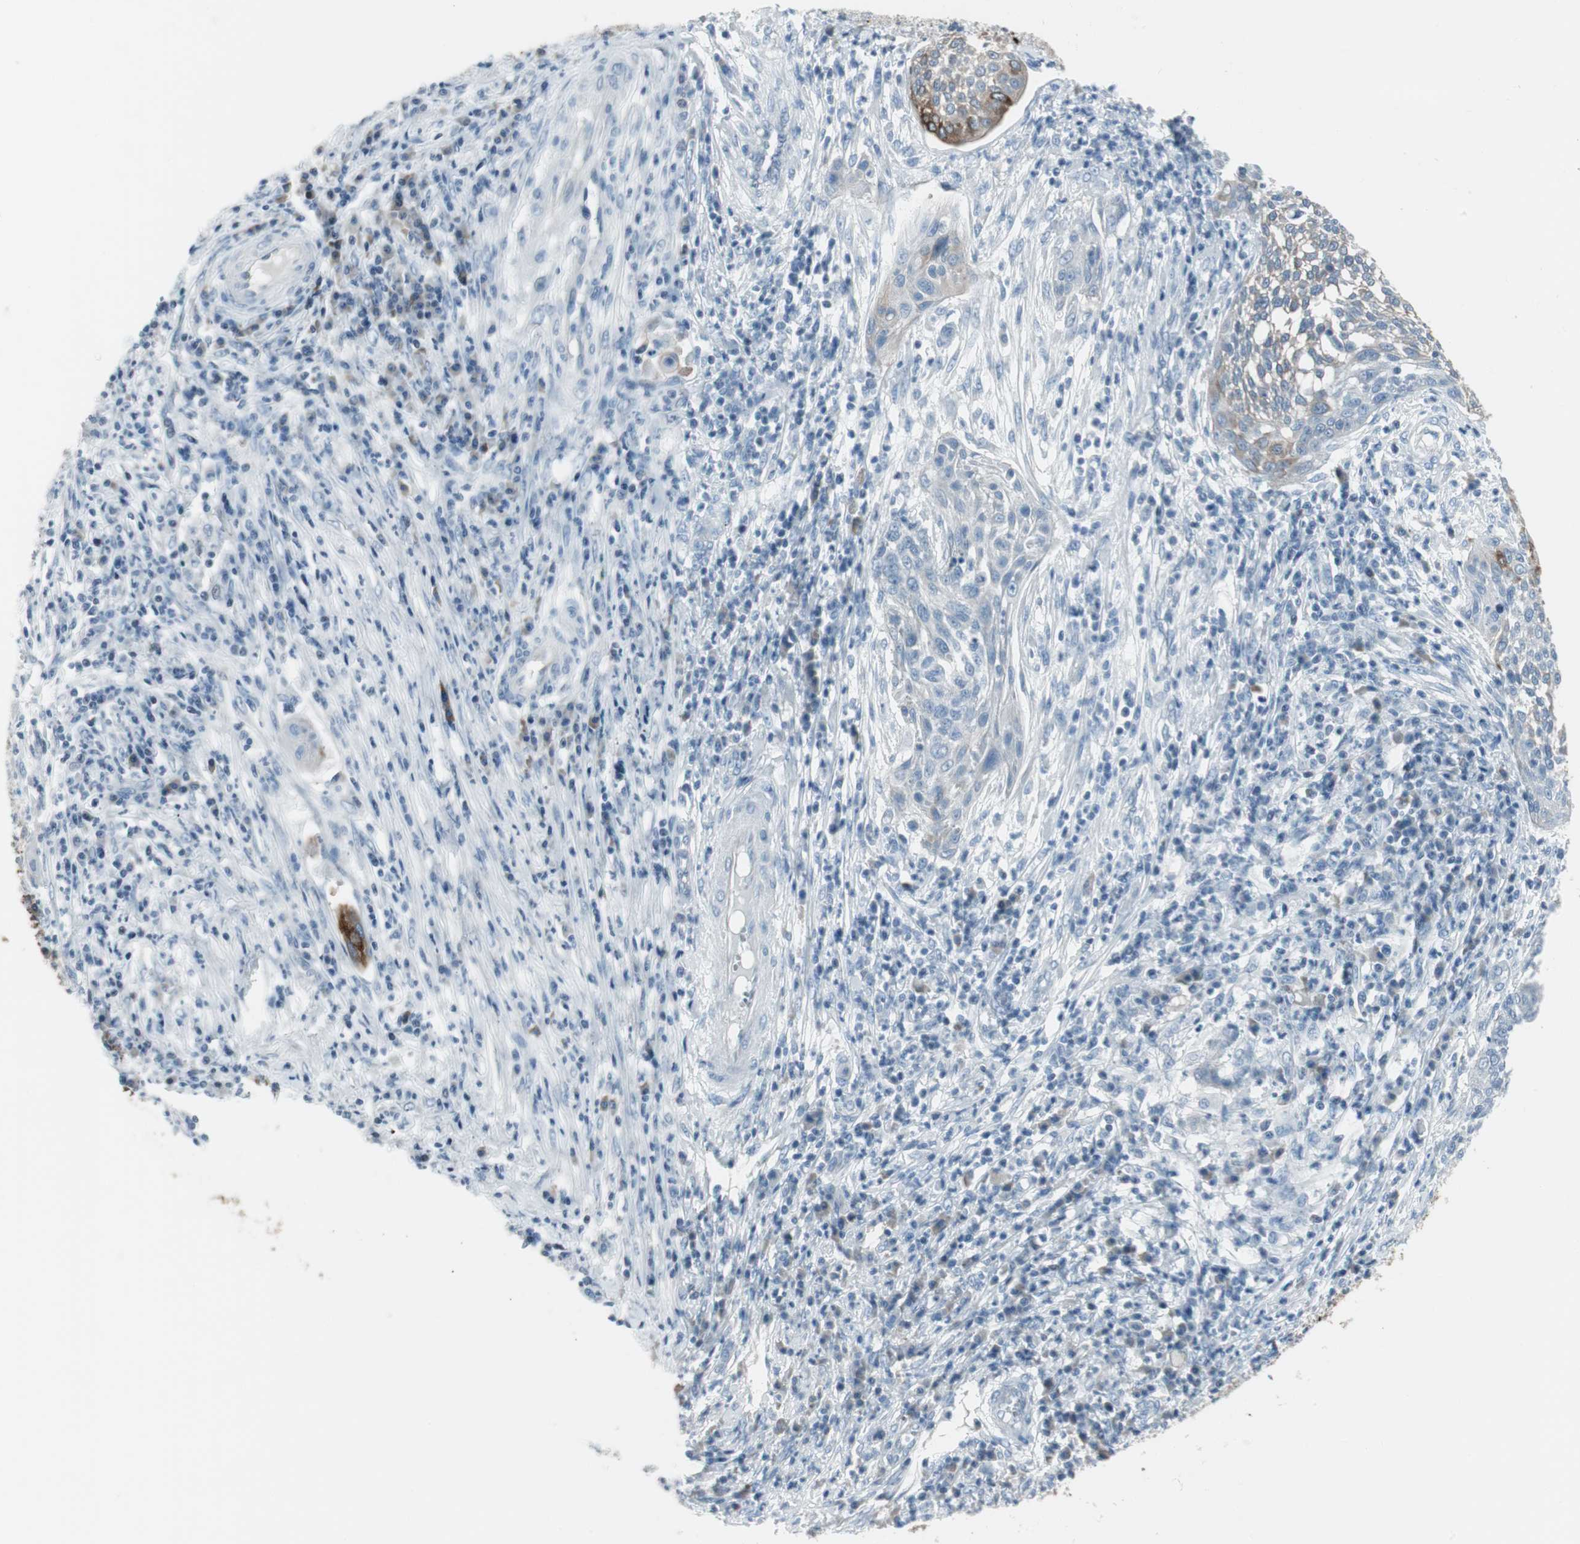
{"staining": {"intensity": "weak", "quantity": "<25%", "location": "cytoplasmic/membranous"}, "tissue": "cervical cancer", "cell_type": "Tumor cells", "image_type": "cancer", "snomed": [{"axis": "morphology", "description": "Squamous cell carcinoma, NOS"}, {"axis": "topography", "description": "Cervix"}], "caption": "IHC photomicrograph of neoplastic tissue: human squamous cell carcinoma (cervical) stained with DAB displays no significant protein positivity in tumor cells. Nuclei are stained in blue.", "gene": "AGR2", "patient": {"sex": "female", "age": 34}}